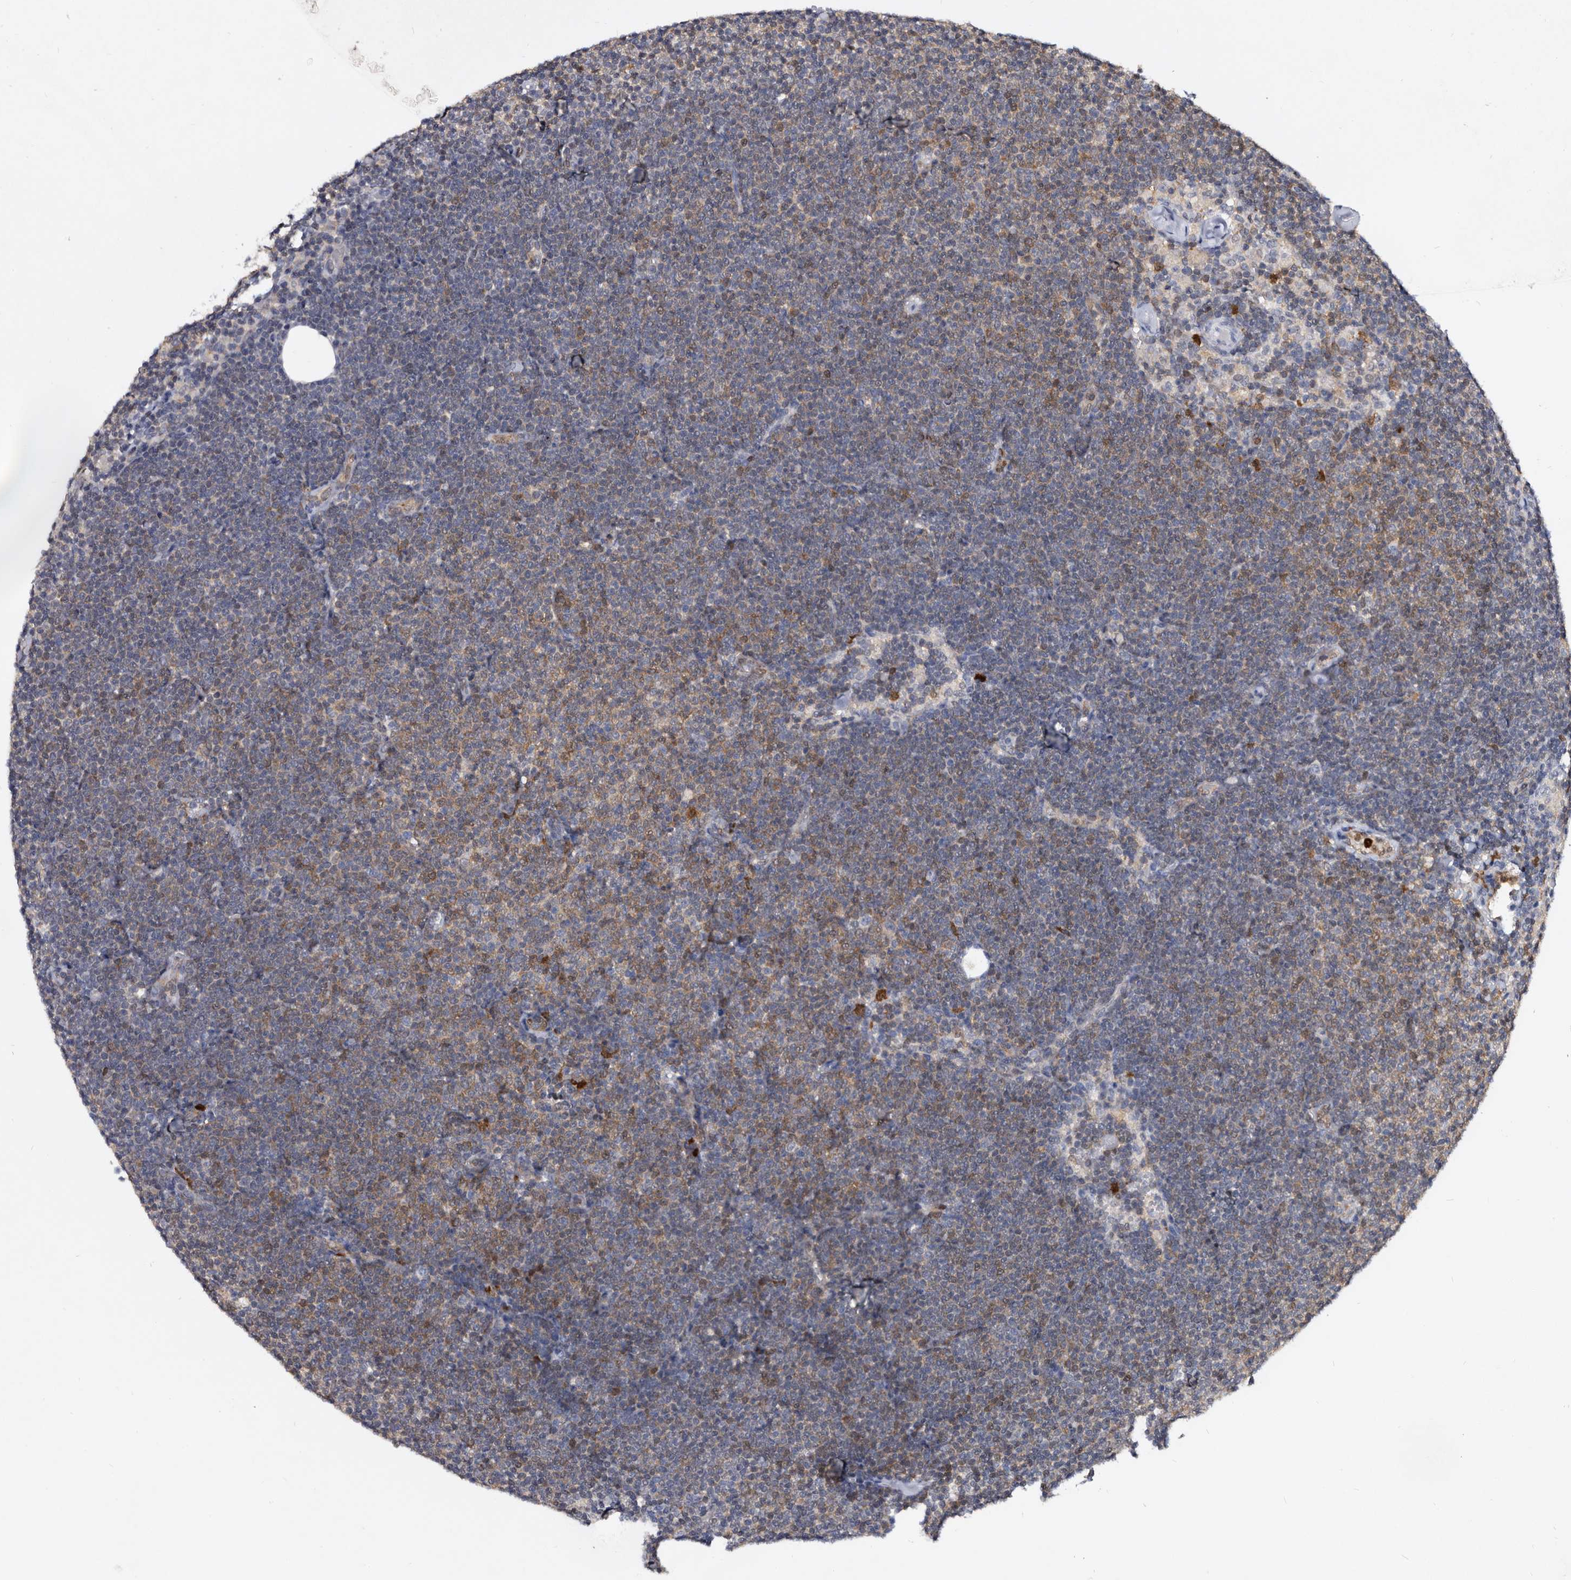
{"staining": {"intensity": "moderate", "quantity": "25%-75%", "location": "cytoplasmic/membranous"}, "tissue": "lymphoma", "cell_type": "Tumor cells", "image_type": "cancer", "snomed": [{"axis": "morphology", "description": "Malignant lymphoma, non-Hodgkin's type, Low grade"}, {"axis": "topography", "description": "Lymph node"}], "caption": "Tumor cells reveal medium levels of moderate cytoplasmic/membranous positivity in approximately 25%-75% of cells in lymphoma.", "gene": "SERPINB8", "patient": {"sex": "female", "age": 53}}